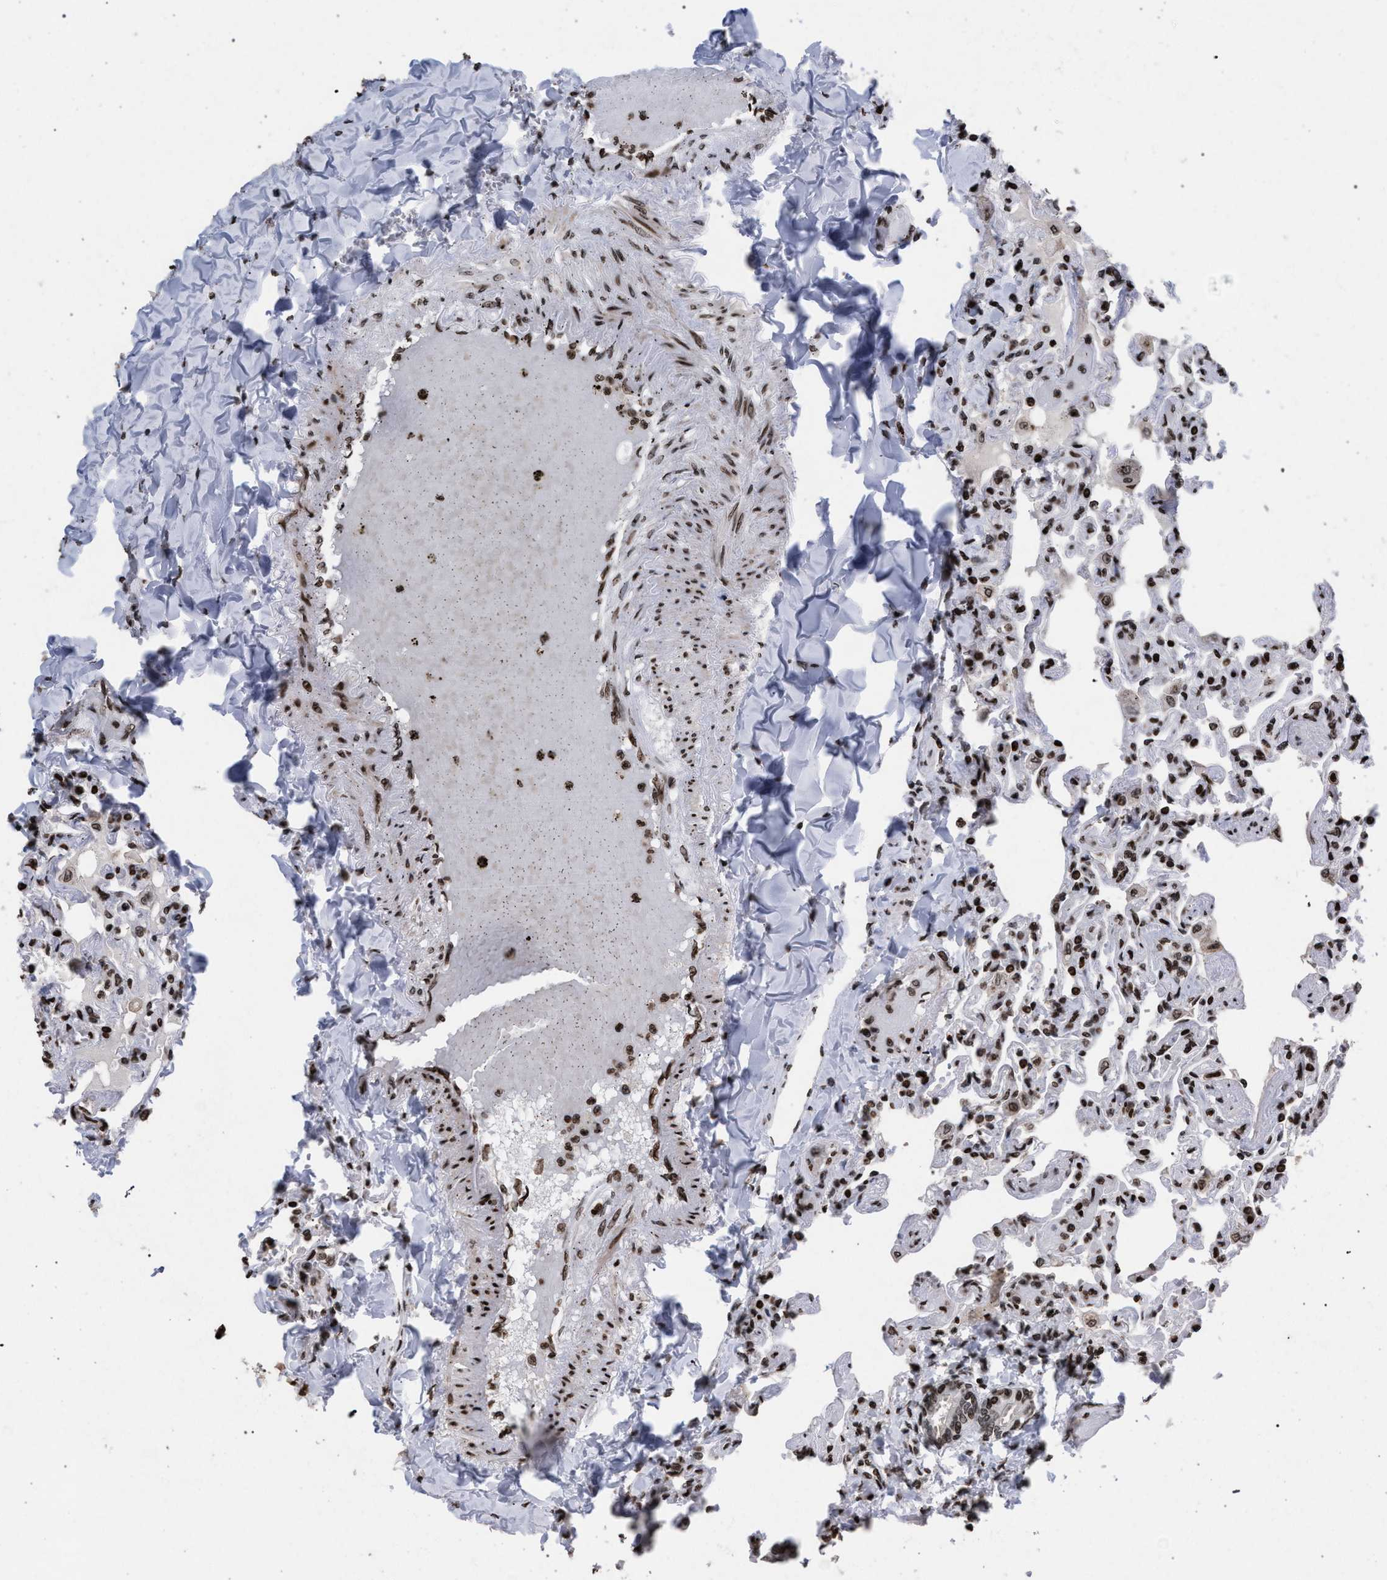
{"staining": {"intensity": "strong", "quantity": ">75%", "location": "nuclear"}, "tissue": "lung", "cell_type": "Alveolar cells", "image_type": "normal", "snomed": [{"axis": "morphology", "description": "Normal tissue, NOS"}, {"axis": "topography", "description": "Lung"}], "caption": "IHC histopathology image of unremarkable human lung stained for a protein (brown), which demonstrates high levels of strong nuclear positivity in about >75% of alveolar cells.", "gene": "FOXD3", "patient": {"sex": "male", "age": 21}}